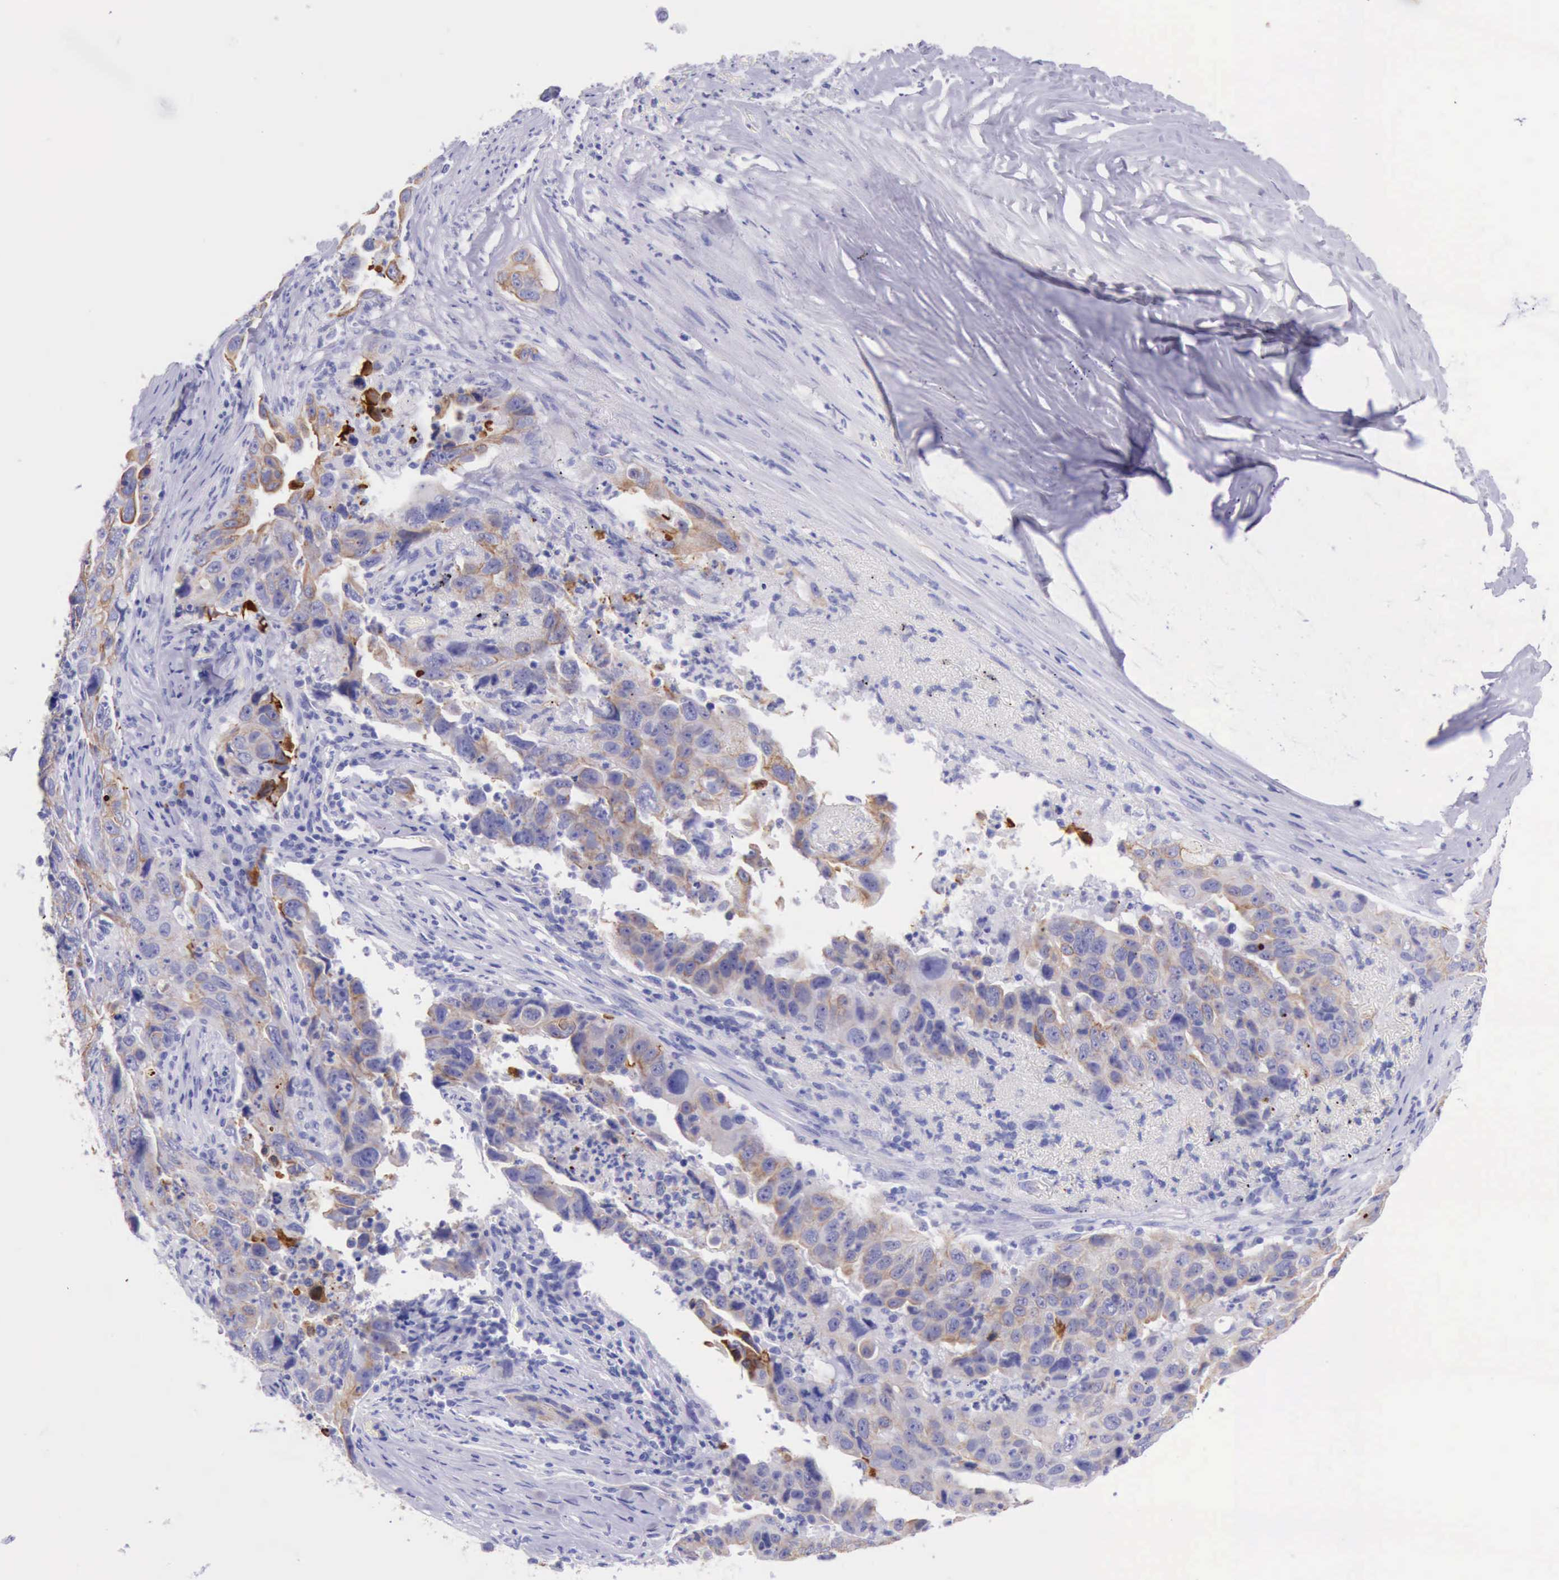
{"staining": {"intensity": "weak", "quantity": "25%-75%", "location": "cytoplasmic/membranous"}, "tissue": "lung cancer", "cell_type": "Tumor cells", "image_type": "cancer", "snomed": [{"axis": "morphology", "description": "Squamous cell carcinoma, NOS"}, {"axis": "topography", "description": "Lung"}], "caption": "Human lung cancer stained with a brown dye demonstrates weak cytoplasmic/membranous positive expression in about 25%-75% of tumor cells.", "gene": "KRT8", "patient": {"sex": "male", "age": 64}}